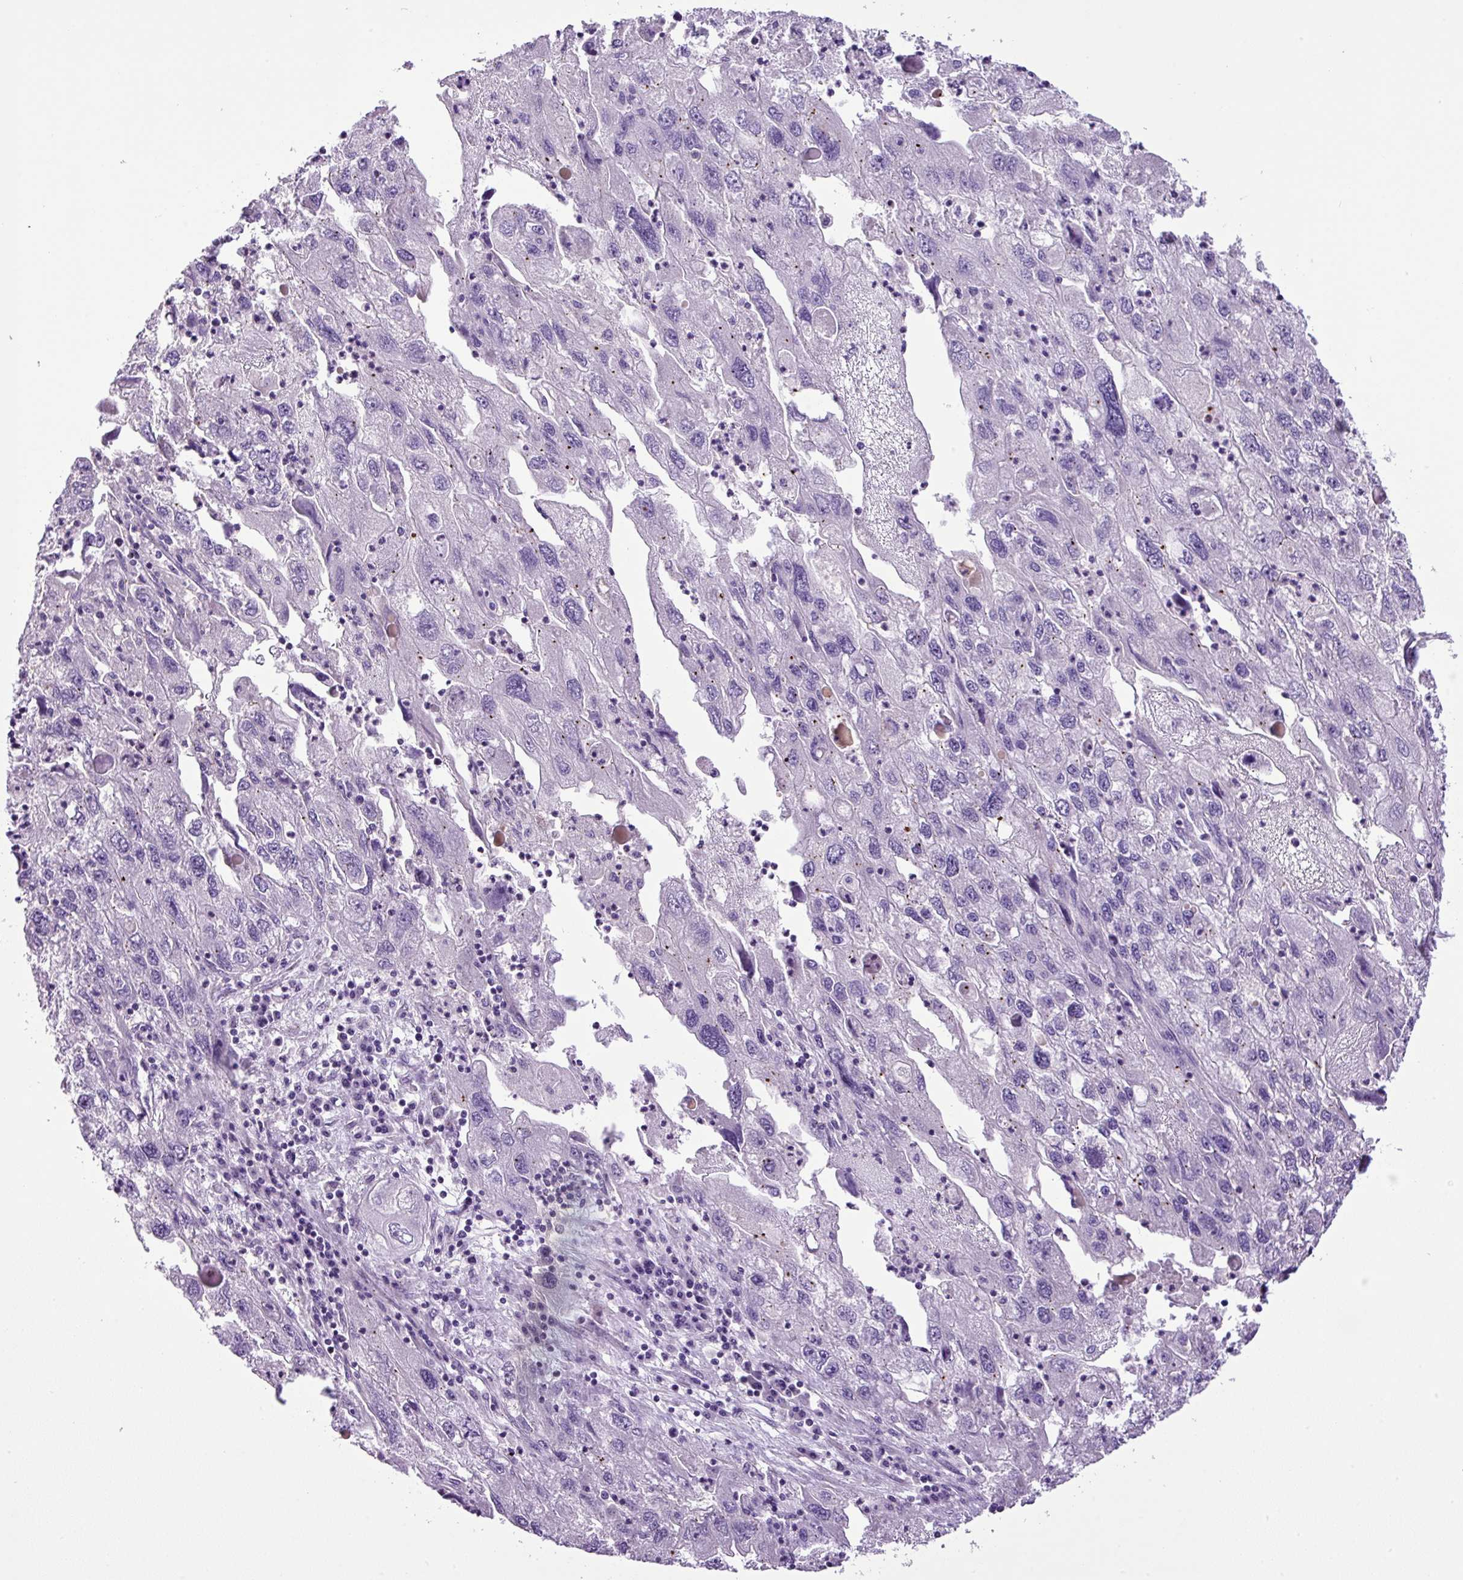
{"staining": {"intensity": "negative", "quantity": "none", "location": "none"}, "tissue": "endometrial cancer", "cell_type": "Tumor cells", "image_type": "cancer", "snomed": [{"axis": "morphology", "description": "Adenocarcinoma, NOS"}, {"axis": "topography", "description": "Endometrium"}], "caption": "Tumor cells are negative for protein expression in human endometrial cancer (adenocarcinoma).", "gene": "DNAJB13", "patient": {"sex": "female", "age": 49}}